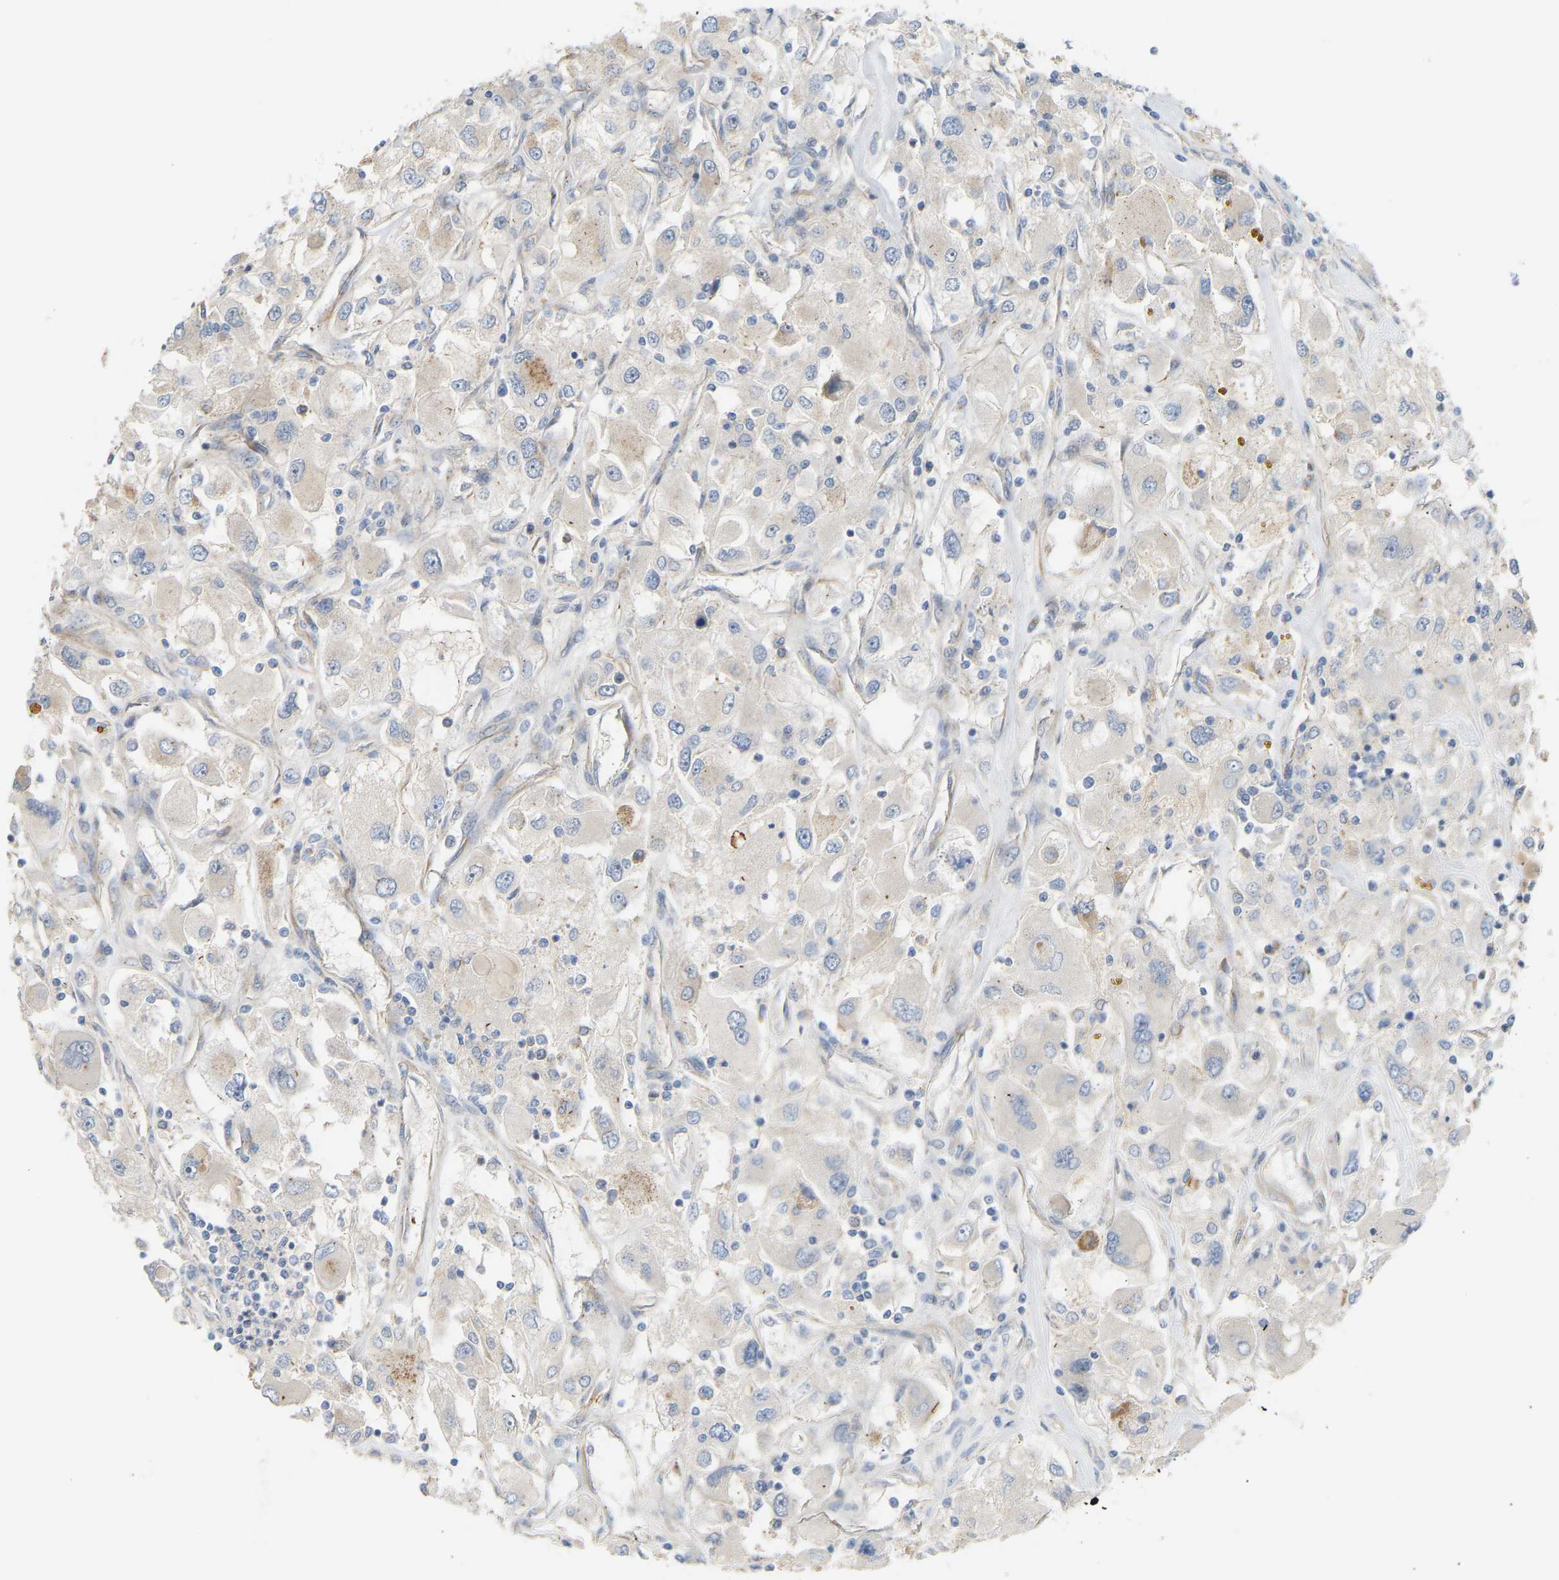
{"staining": {"intensity": "moderate", "quantity": "25%-75%", "location": "cytoplasmic/membranous"}, "tissue": "renal cancer", "cell_type": "Tumor cells", "image_type": "cancer", "snomed": [{"axis": "morphology", "description": "Adenocarcinoma, NOS"}, {"axis": "topography", "description": "Kidney"}], "caption": "Protein analysis of renal cancer tissue demonstrates moderate cytoplasmic/membranous staining in approximately 25%-75% of tumor cells.", "gene": "YIPF2", "patient": {"sex": "female", "age": 52}}